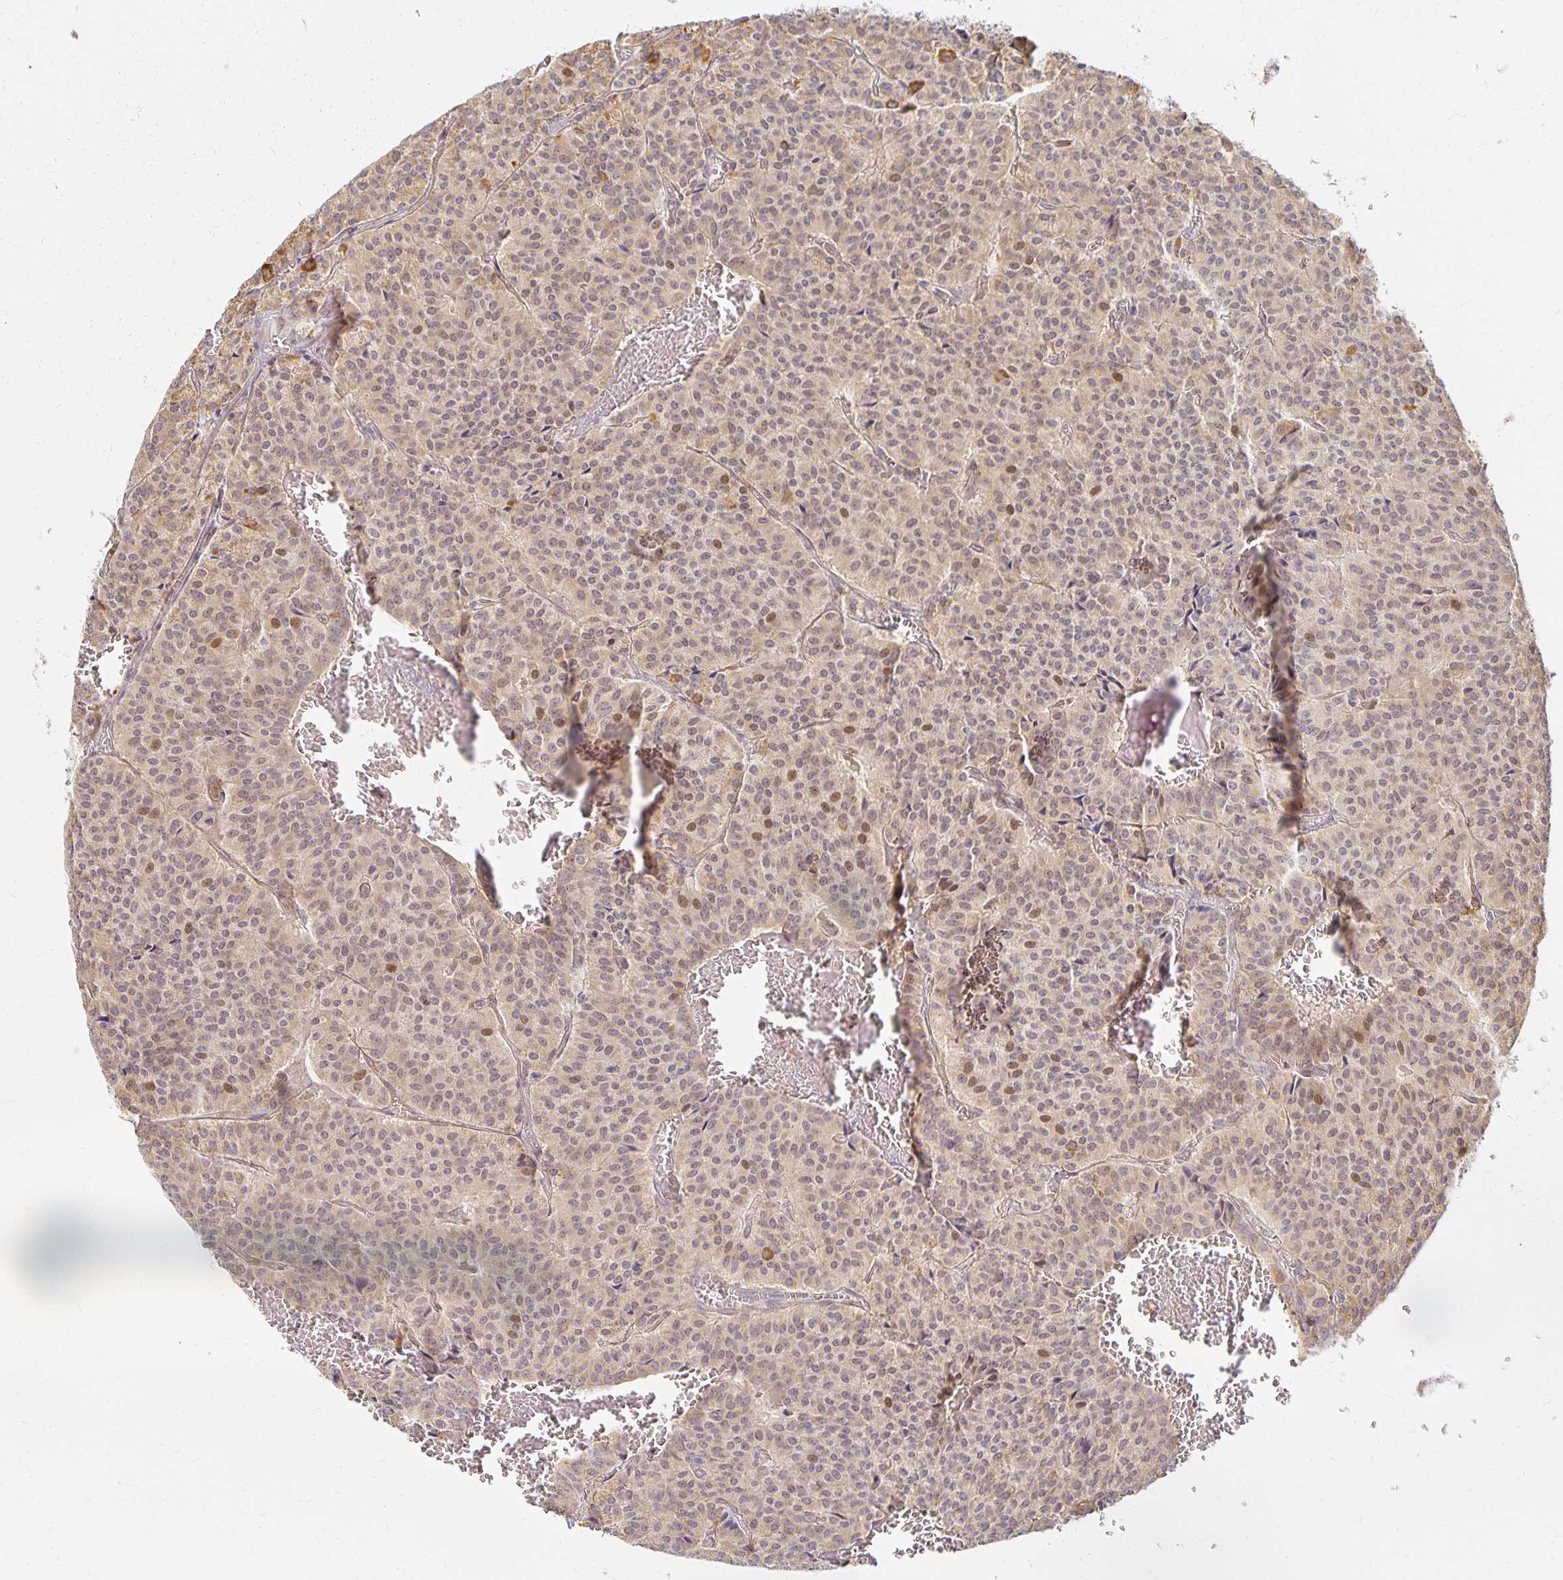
{"staining": {"intensity": "weak", "quantity": "25%-75%", "location": "cytoplasmic/membranous,nuclear"}, "tissue": "carcinoid", "cell_type": "Tumor cells", "image_type": "cancer", "snomed": [{"axis": "morphology", "description": "Carcinoid, malignant, NOS"}, {"axis": "topography", "description": "Lung"}], "caption": "DAB (3,3'-diaminobenzidine) immunohistochemical staining of human carcinoid (malignant) demonstrates weak cytoplasmic/membranous and nuclear protein staining in about 25%-75% of tumor cells.", "gene": "EHF", "patient": {"sex": "male", "age": 70}}